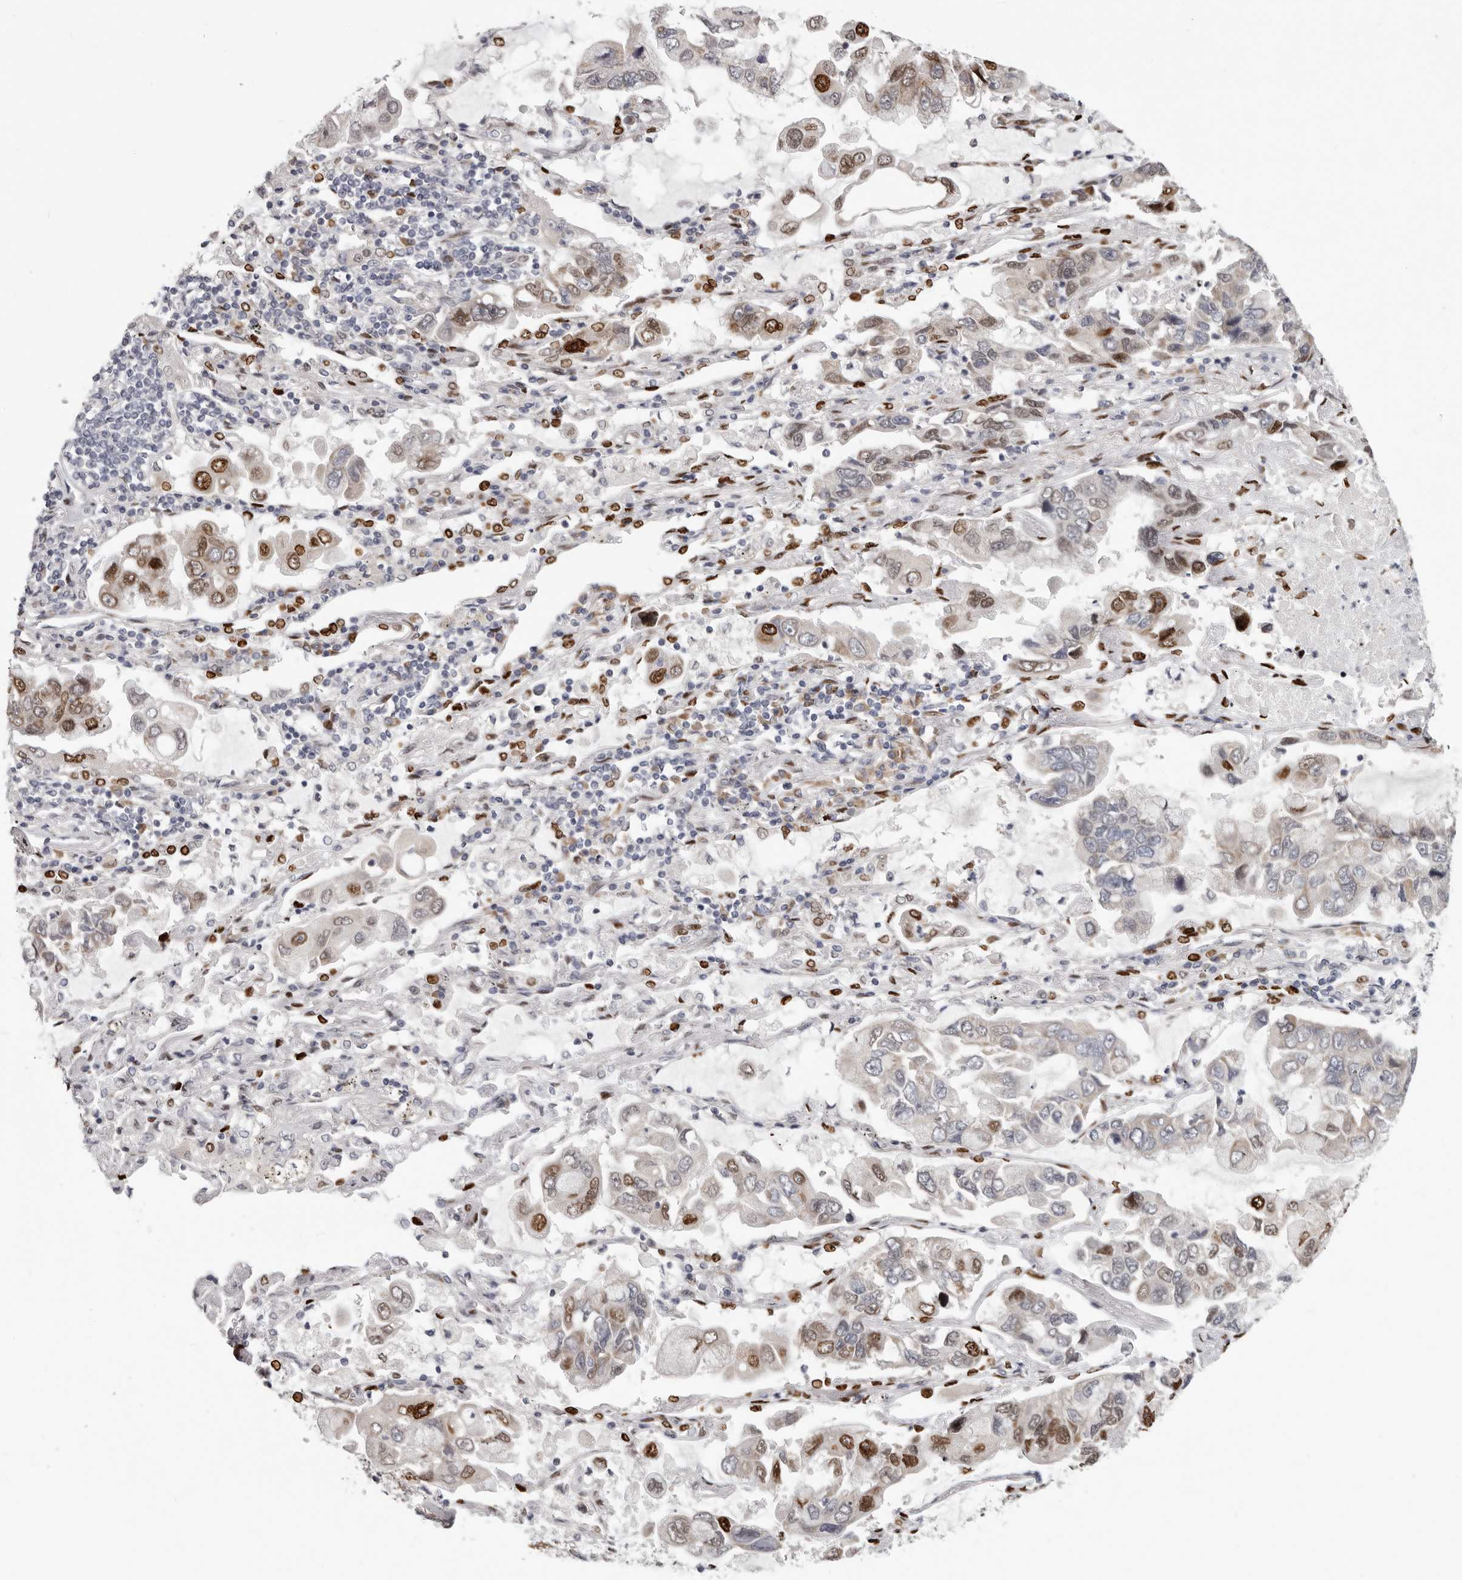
{"staining": {"intensity": "moderate", "quantity": "25%-75%", "location": "nuclear"}, "tissue": "lung cancer", "cell_type": "Tumor cells", "image_type": "cancer", "snomed": [{"axis": "morphology", "description": "Adenocarcinoma, NOS"}, {"axis": "topography", "description": "Lung"}], "caption": "IHC (DAB) staining of lung cancer exhibits moderate nuclear protein staining in approximately 25%-75% of tumor cells. (Brightfield microscopy of DAB IHC at high magnification).", "gene": "SRP19", "patient": {"sex": "male", "age": 64}}